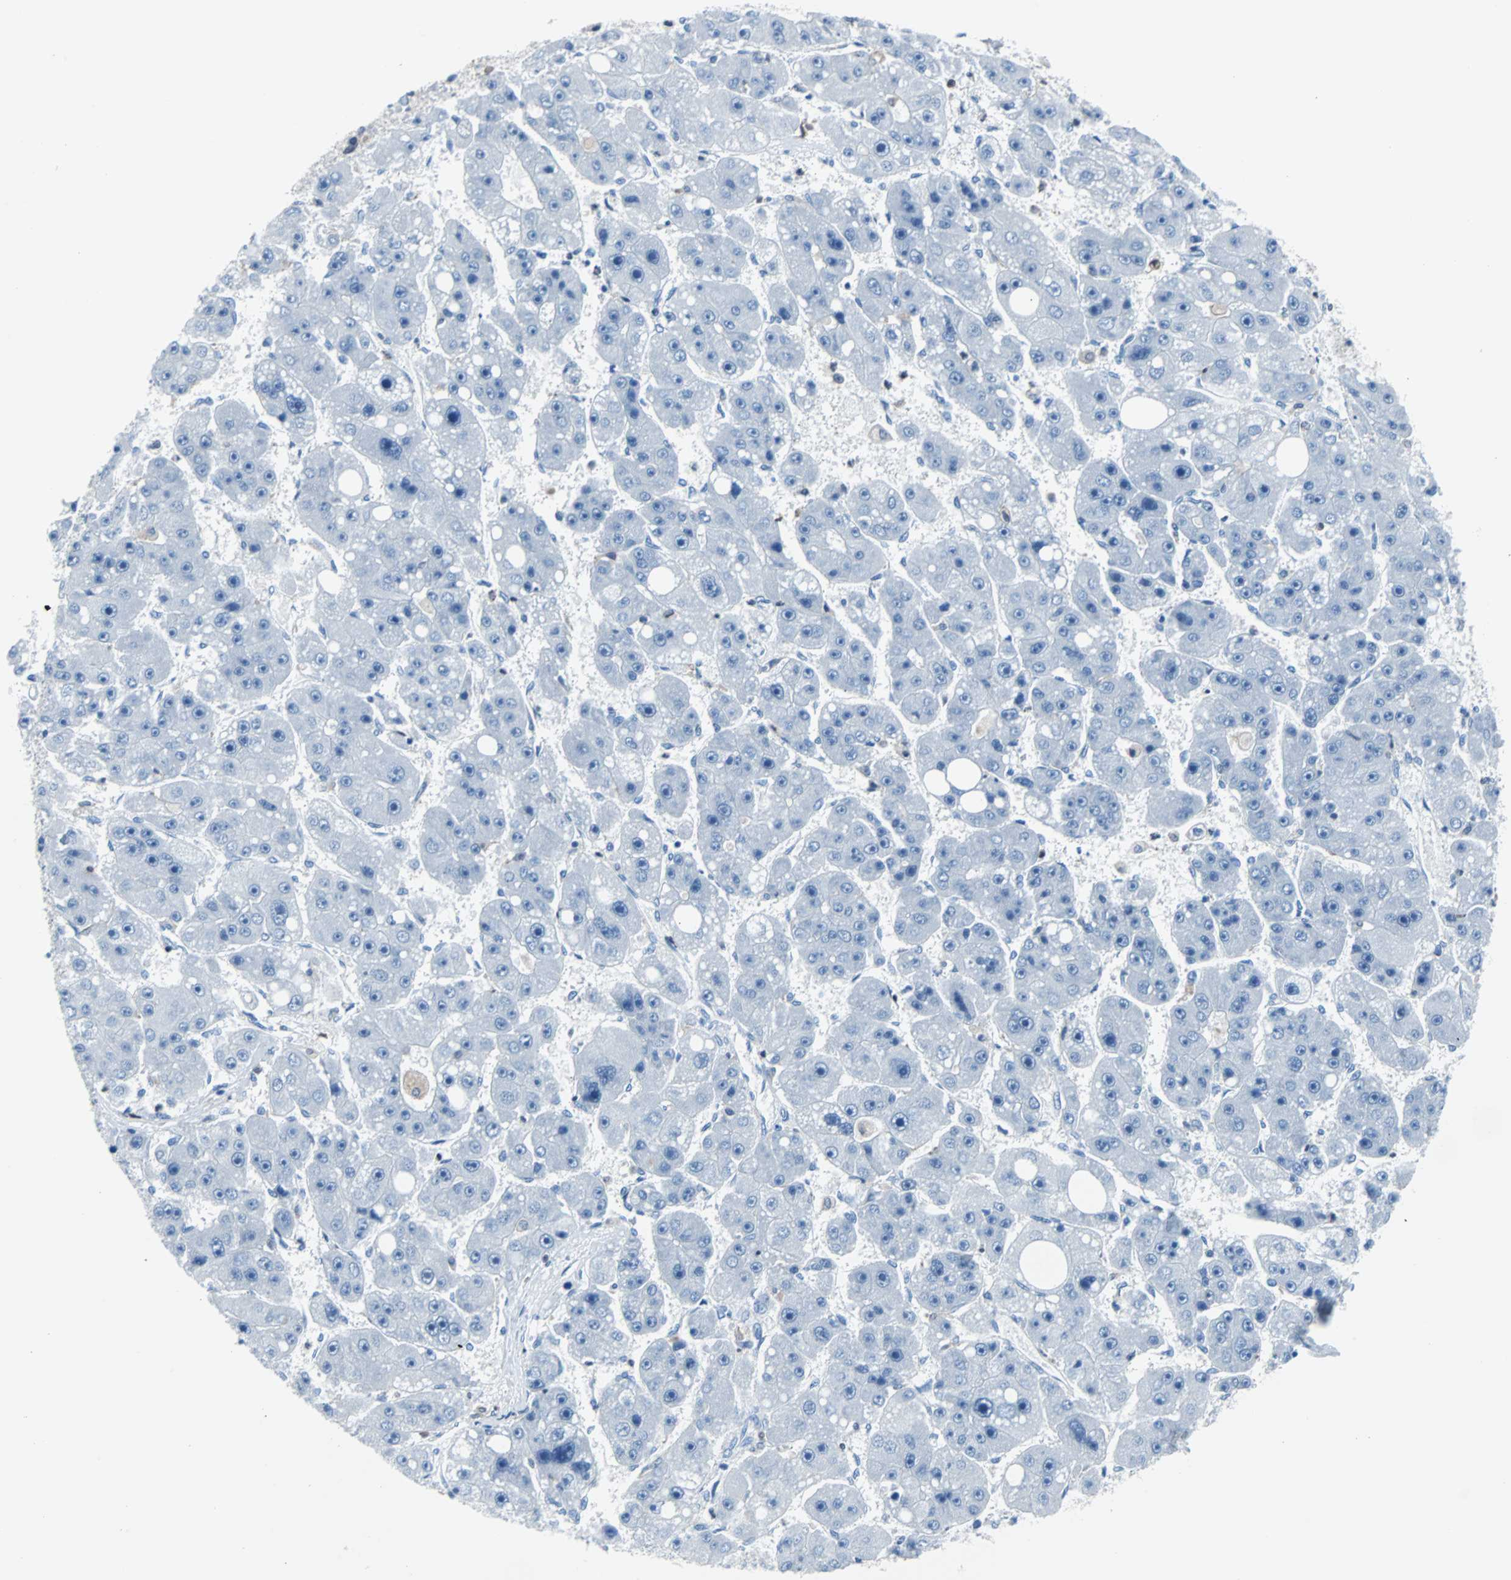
{"staining": {"intensity": "negative", "quantity": "none", "location": "none"}, "tissue": "liver cancer", "cell_type": "Tumor cells", "image_type": "cancer", "snomed": [{"axis": "morphology", "description": "Carcinoma, Hepatocellular, NOS"}, {"axis": "topography", "description": "Liver"}], "caption": "This micrograph is of hepatocellular carcinoma (liver) stained with immunohistochemistry to label a protein in brown with the nuclei are counter-stained blue. There is no staining in tumor cells. Nuclei are stained in blue.", "gene": "SYK", "patient": {"sex": "female", "age": 61}}